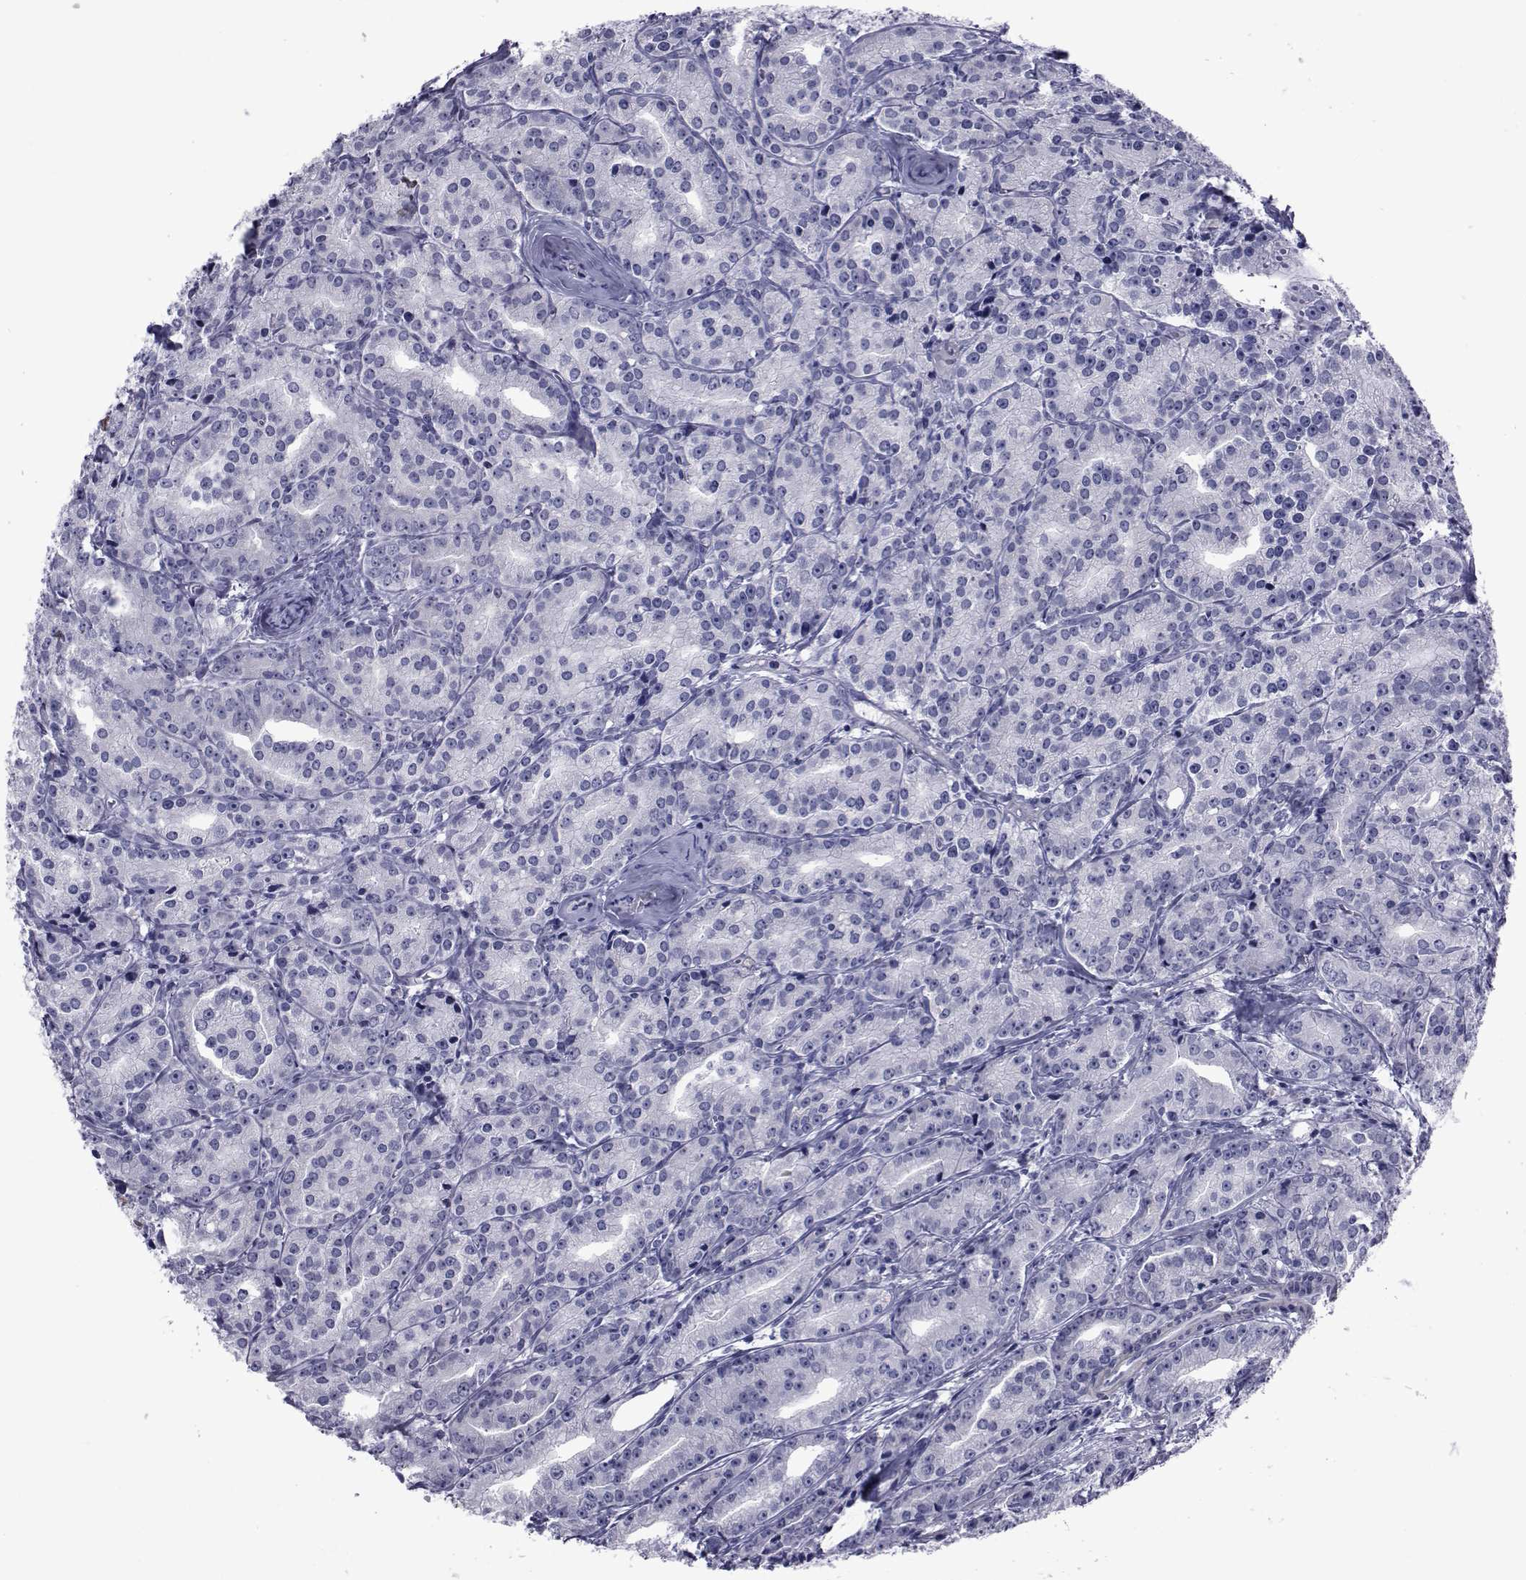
{"staining": {"intensity": "negative", "quantity": "none", "location": "none"}, "tissue": "prostate cancer", "cell_type": "Tumor cells", "image_type": "cancer", "snomed": [{"axis": "morphology", "description": "Adenocarcinoma, Medium grade"}, {"axis": "topography", "description": "Prostate"}], "caption": "Image shows no significant protein positivity in tumor cells of prostate cancer (medium-grade adenocarcinoma). (DAB immunohistochemistry (IHC), high magnification).", "gene": "GKAP1", "patient": {"sex": "male", "age": 74}}